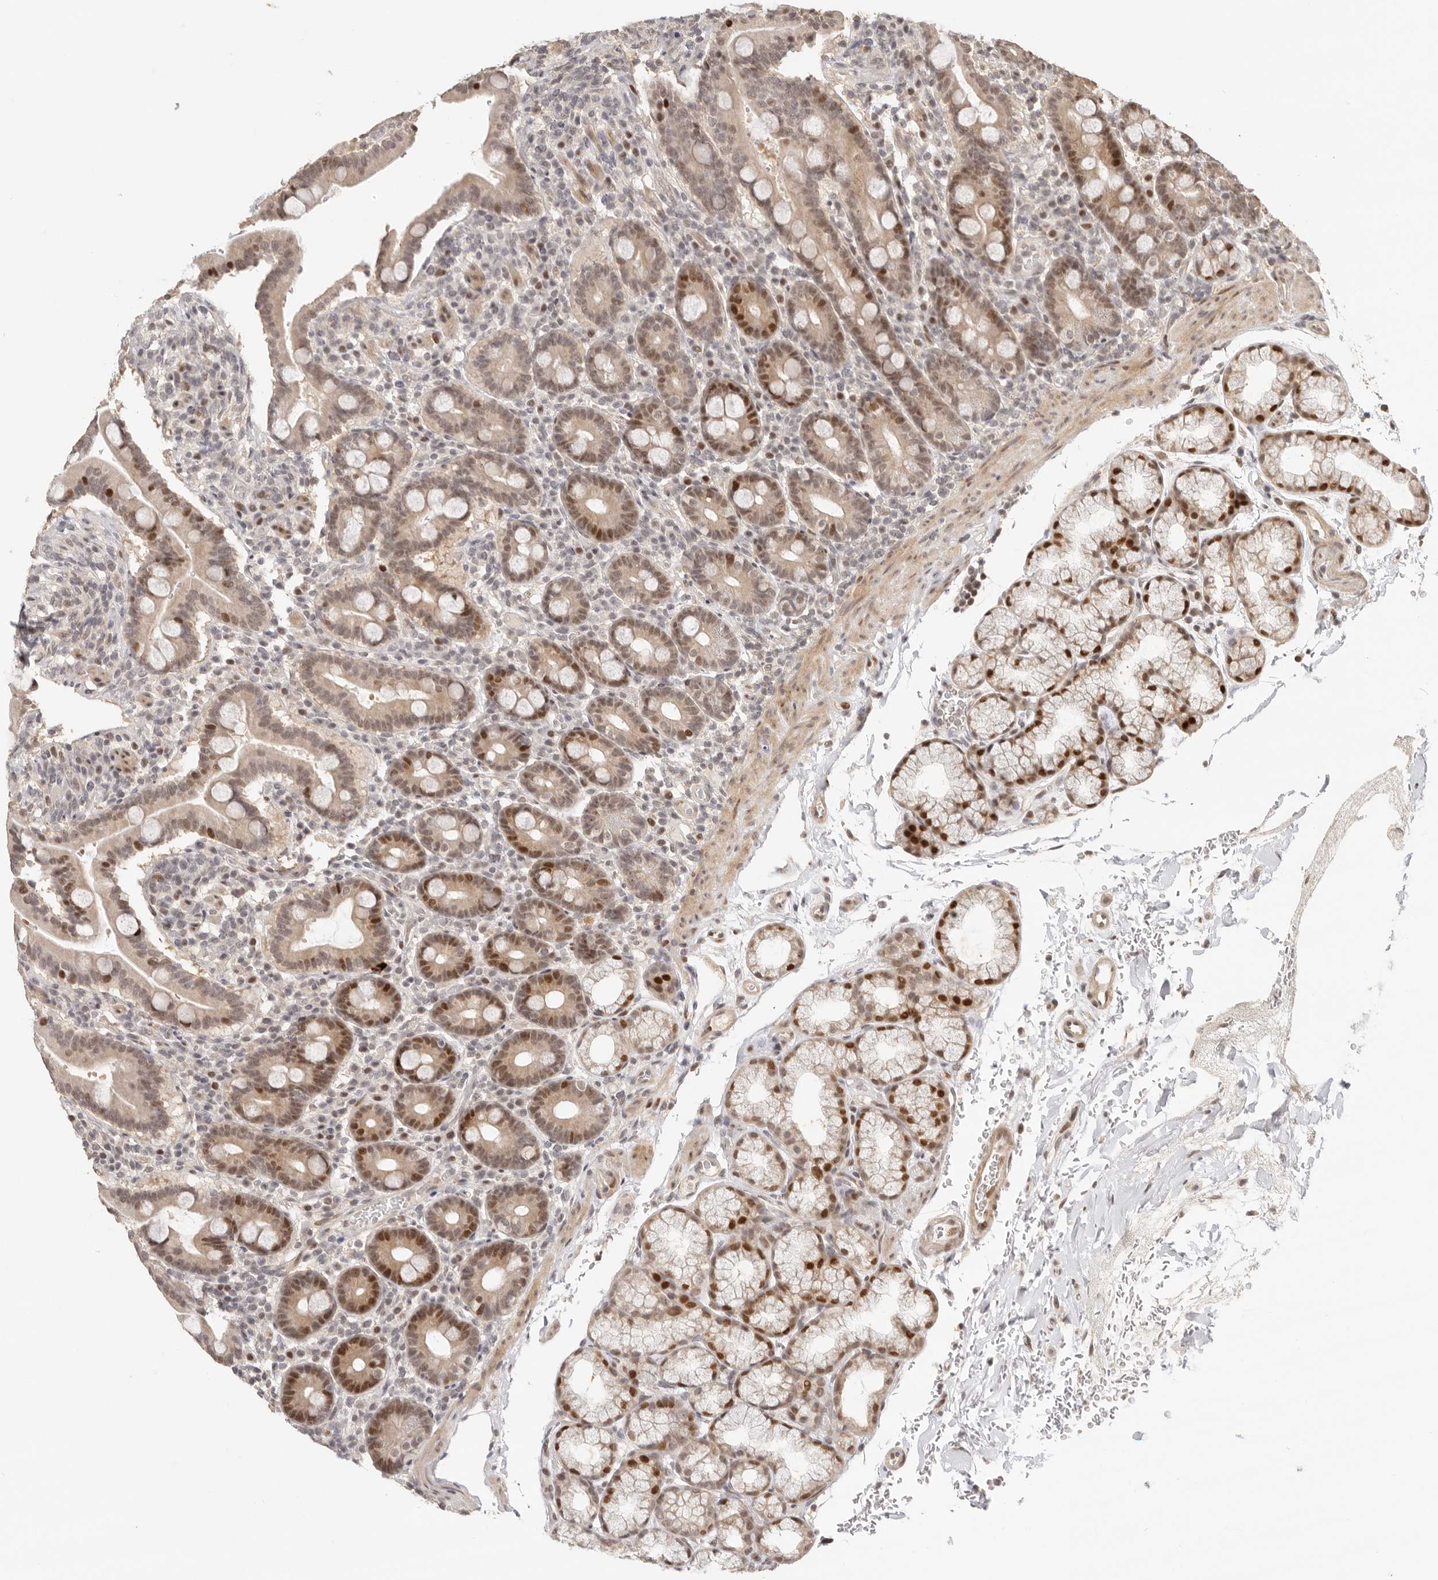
{"staining": {"intensity": "moderate", "quantity": "25%-75%", "location": "nuclear"}, "tissue": "duodenum", "cell_type": "Glandular cells", "image_type": "normal", "snomed": [{"axis": "morphology", "description": "Normal tissue, NOS"}, {"axis": "topography", "description": "Duodenum"}], "caption": "Protein expression analysis of normal human duodenum reveals moderate nuclear staining in about 25%-75% of glandular cells. (Stains: DAB in brown, nuclei in blue, Microscopy: brightfield microscopy at high magnification).", "gene": "GPBP1L1", "patient": {"sex": "male", "age": 54}}